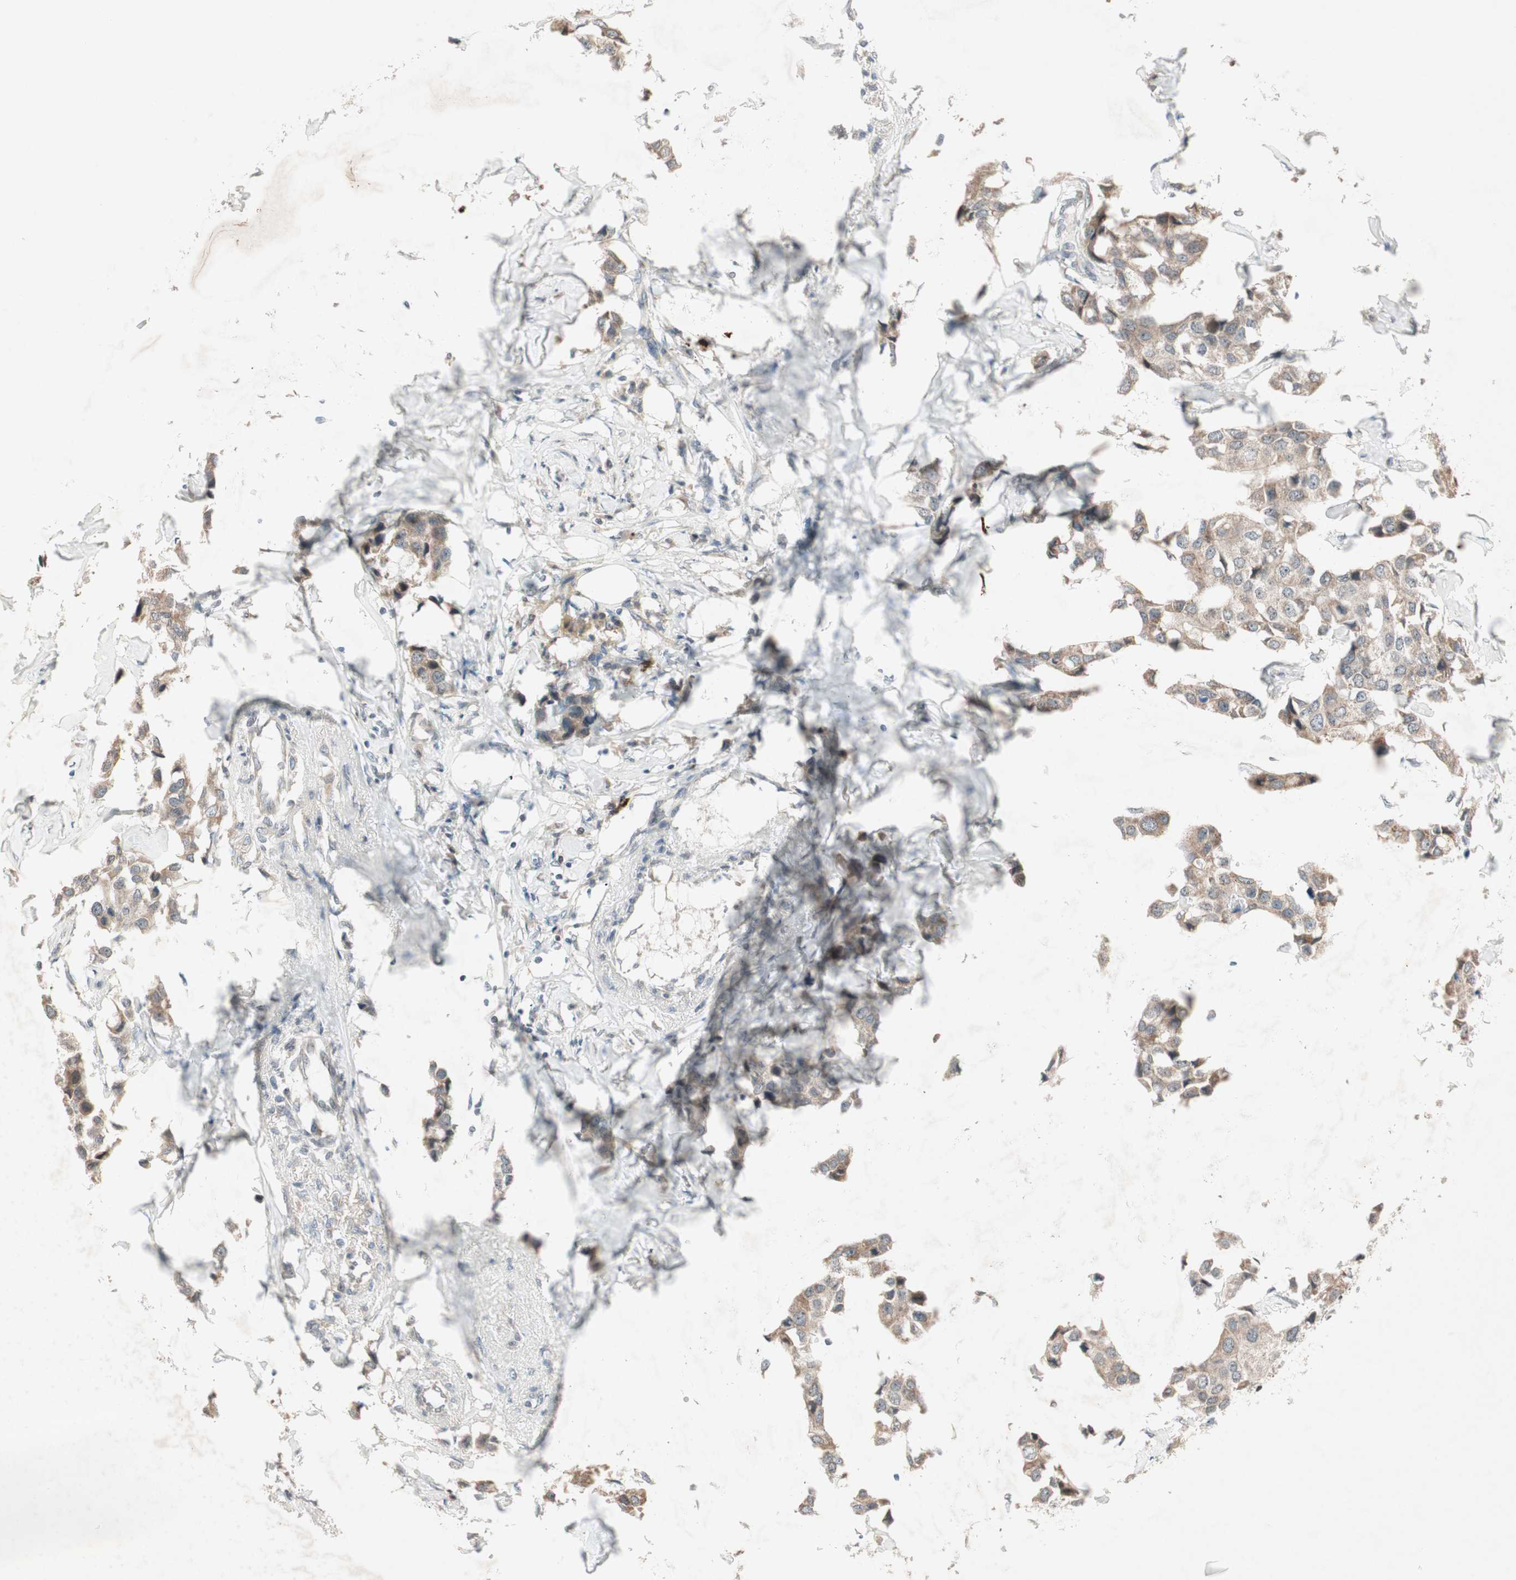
{"staining": {"intensity": "weak", "quantity": ">75%", "location": "cytoplasmic/membranous"}, "tissue": "breast cancer", "cell_type": "Tumor cells", "image_type": "cancer", "snomed": [{"axis": "morphology", "description": "Duct carcinoma"}, {"axis": "topography", "description": "Breast"}], "caption": "Infiltrating ductal carcinoma (breast) was stained to show a protein in brown. There is low levels of weak cytoplasmic/membranous positivity in about >75% of tumor cells.", "gene": "PGBD1", "patient": {"sex": "female", "age": 80}}